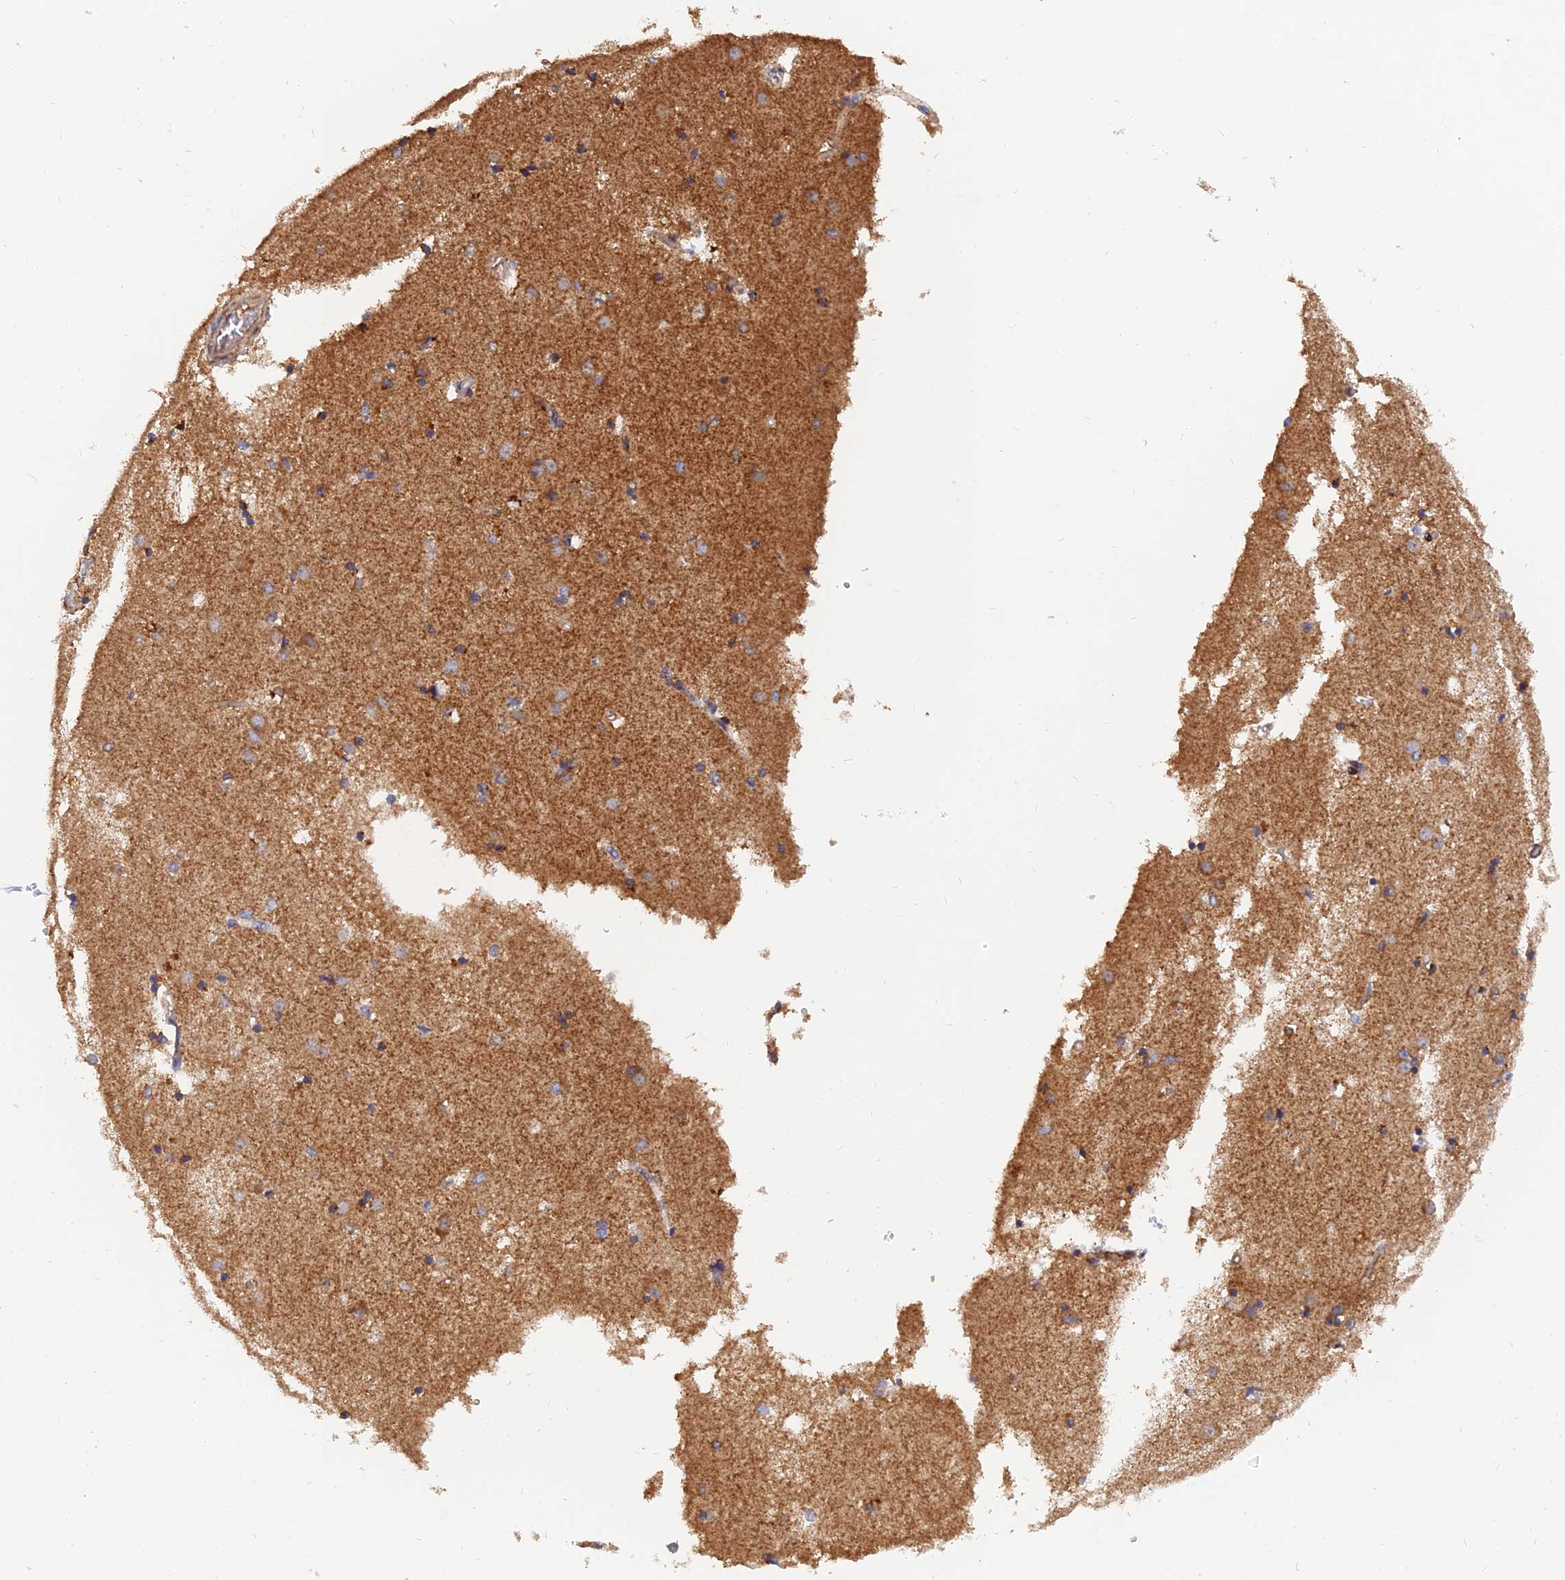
{"staining": {"intensity": "moderate", "quantity": "<25%", "location": "cytoplasmic/membranous"}, "tissue": "caudate", "cell_type": "Glial cells", "image_type": "normal", "snomed": [{"axis": "morphology", "description": "Normal tissue, NOS"}, {"axis": "topography", "description": "Lateral ventricle wall"}], "caption": "DAB (3,3'-diaminobenzidine) immunohistochemical staining of normal caudate exhibits moderate cytoplasmic/membranous protein positivity in about <25% of glial cells.", "gene": "SLC38A11", "patient": {"sex": "male", "age": 45}}